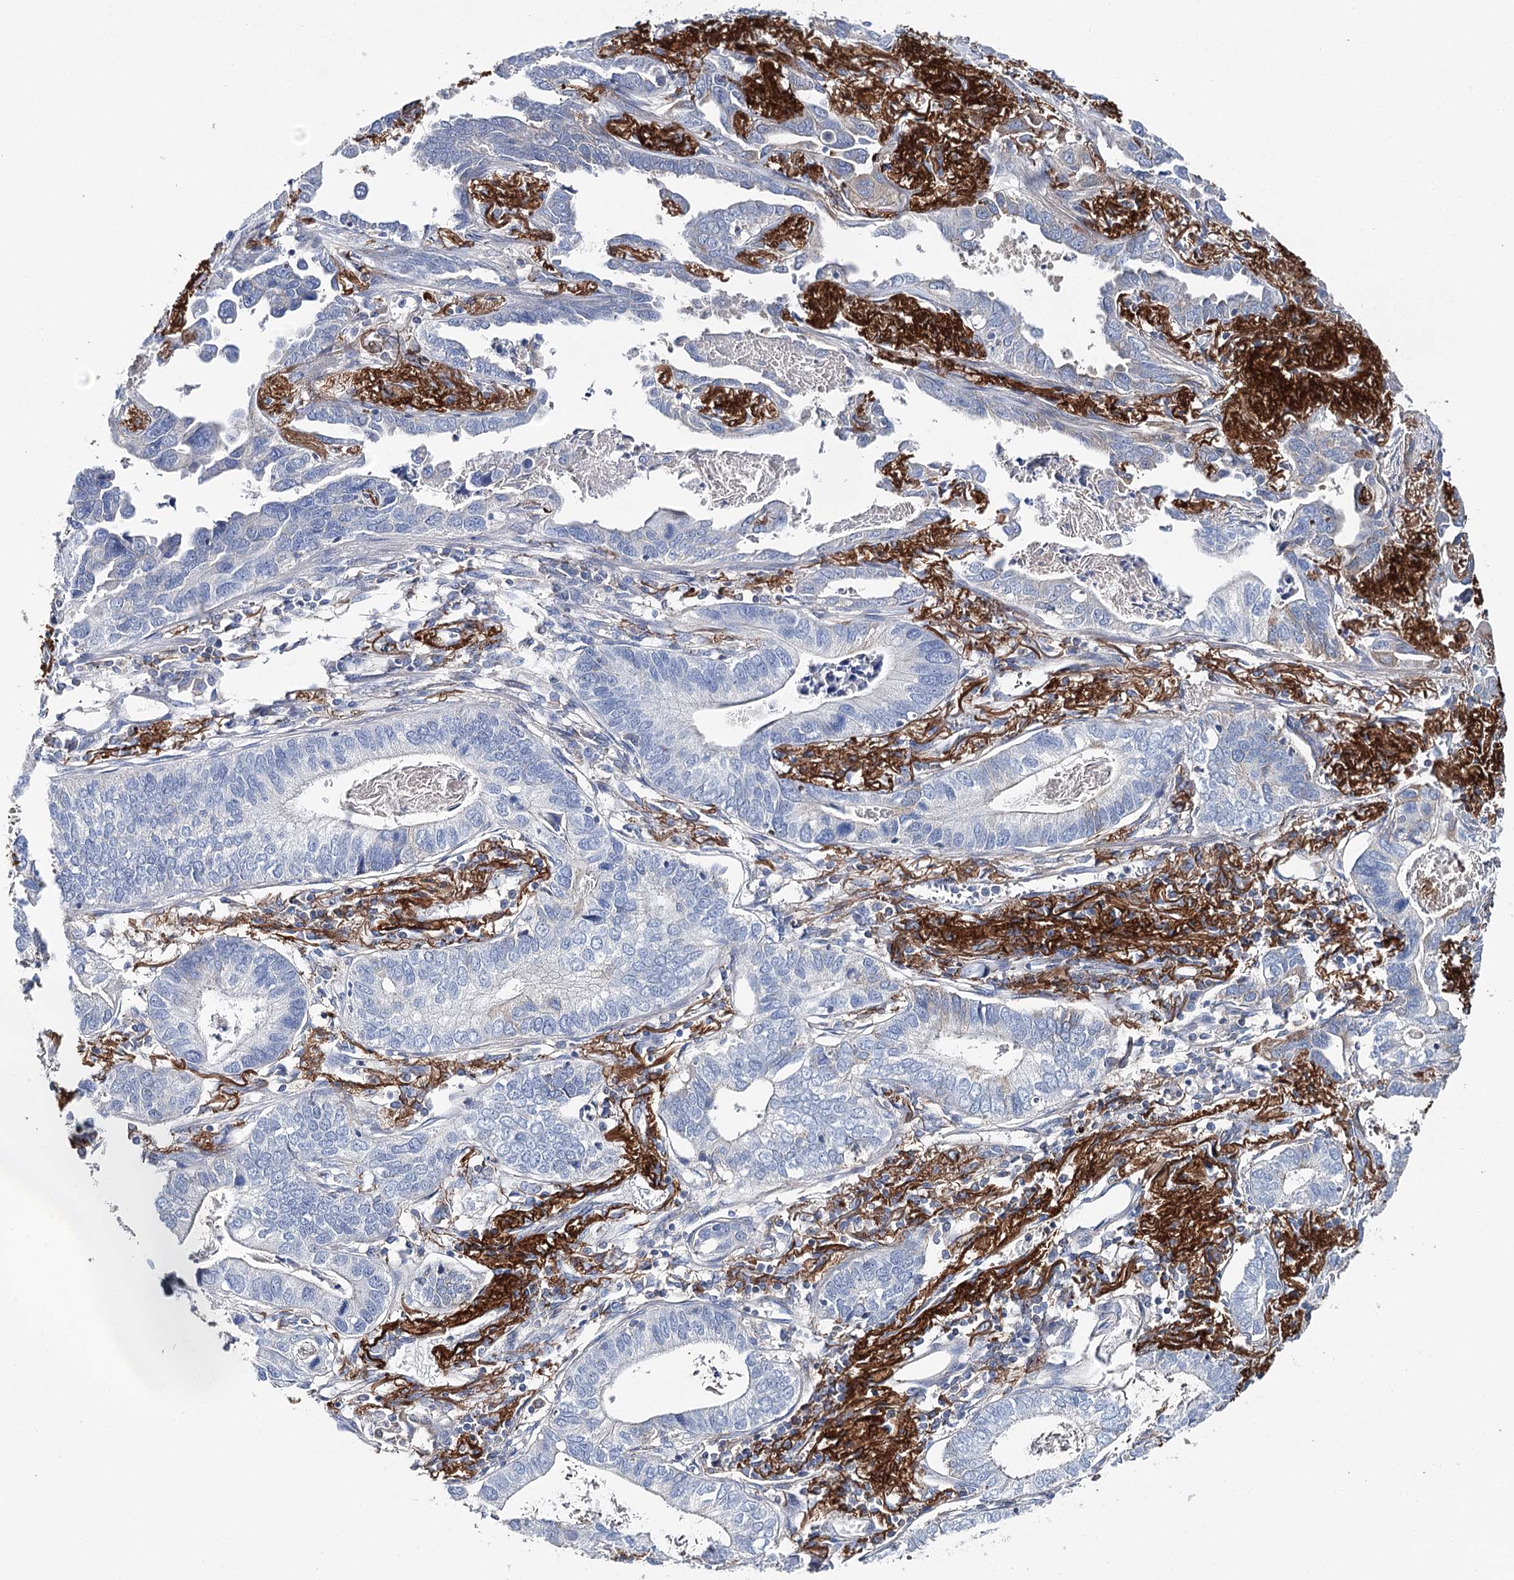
{"staining": {"intensity": "negative", "quantity": "none", "location": "none"}, "tissue": "lung cancer", "cell_type": "Tumor cells", "image_type": "cancer", "snomed": [{"axis": "morphology", "description": "Adenocarcinoma, NOS"}, {"axis": "topography", "description": "Lung"}], "caption": "Tumor cells are negative for brown protein staining in lung adenocarcinoma. Brightfield microscopy of IHC stained with DAB (brown) and hematoxylin (blue), captured at high magnification.", "gene": "EPYC", "patient": {"sex": "male", "age": 67}}